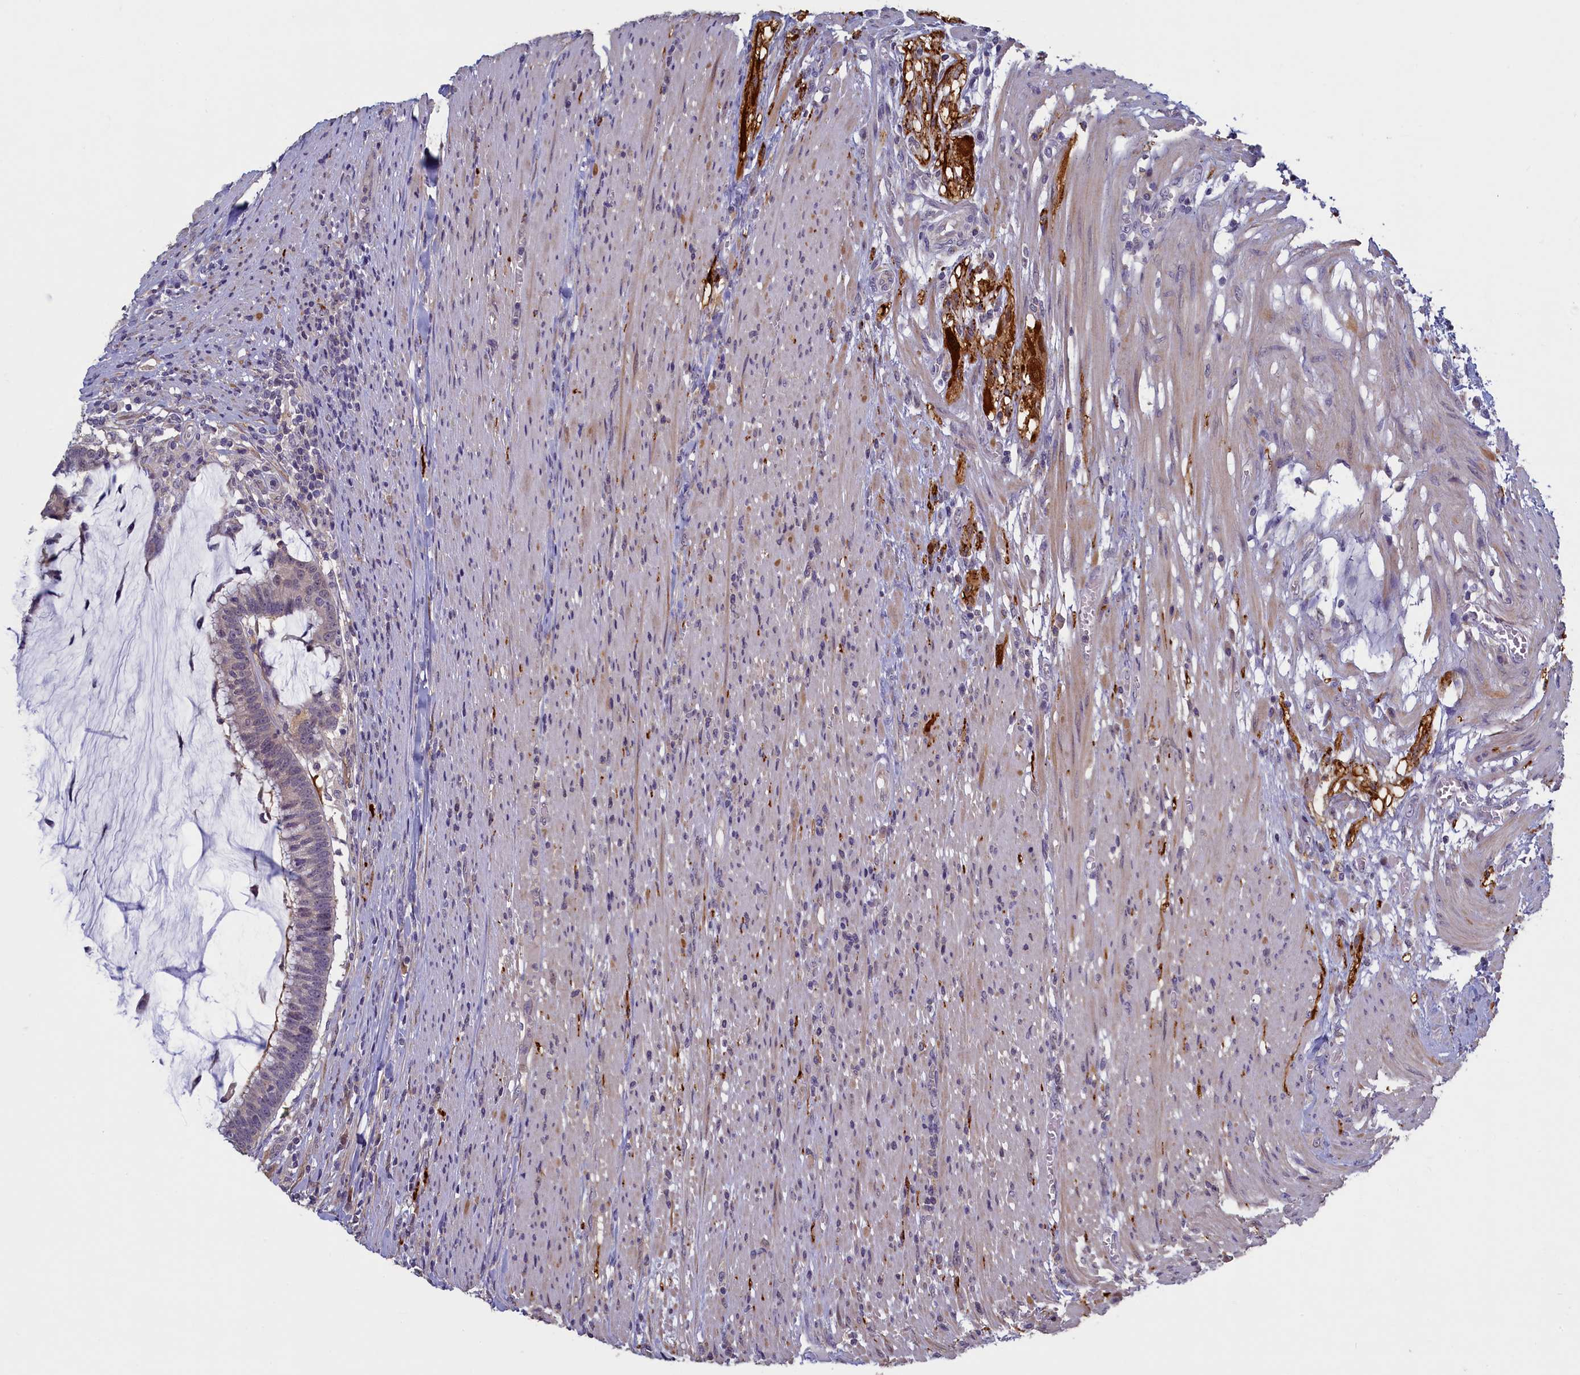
{"staining": {"intensity": "weak", "quantity": "25%-75%", "location": "cytoplasmic/membranous"}, "tissue": "colorectal cancer", "cell_type": "Tumor cells", "image_type": "cancer", "snomed": [{"axis": "morphology", "description": "Adenocarcinoma, NOS"}, {"axis": "topography", "description": "Rectum"}], "caption": "Immunohistochemistry (IHC) histopathology image of human colorectal adenocarcinoma stained for a protein (brown), which displays low levels of weak cytoplasmic/membranous positivity in approximately 25%-75% of tumor cells.", "gene": "UCHL3", "patient": {"sex": "female", "age": 77}}